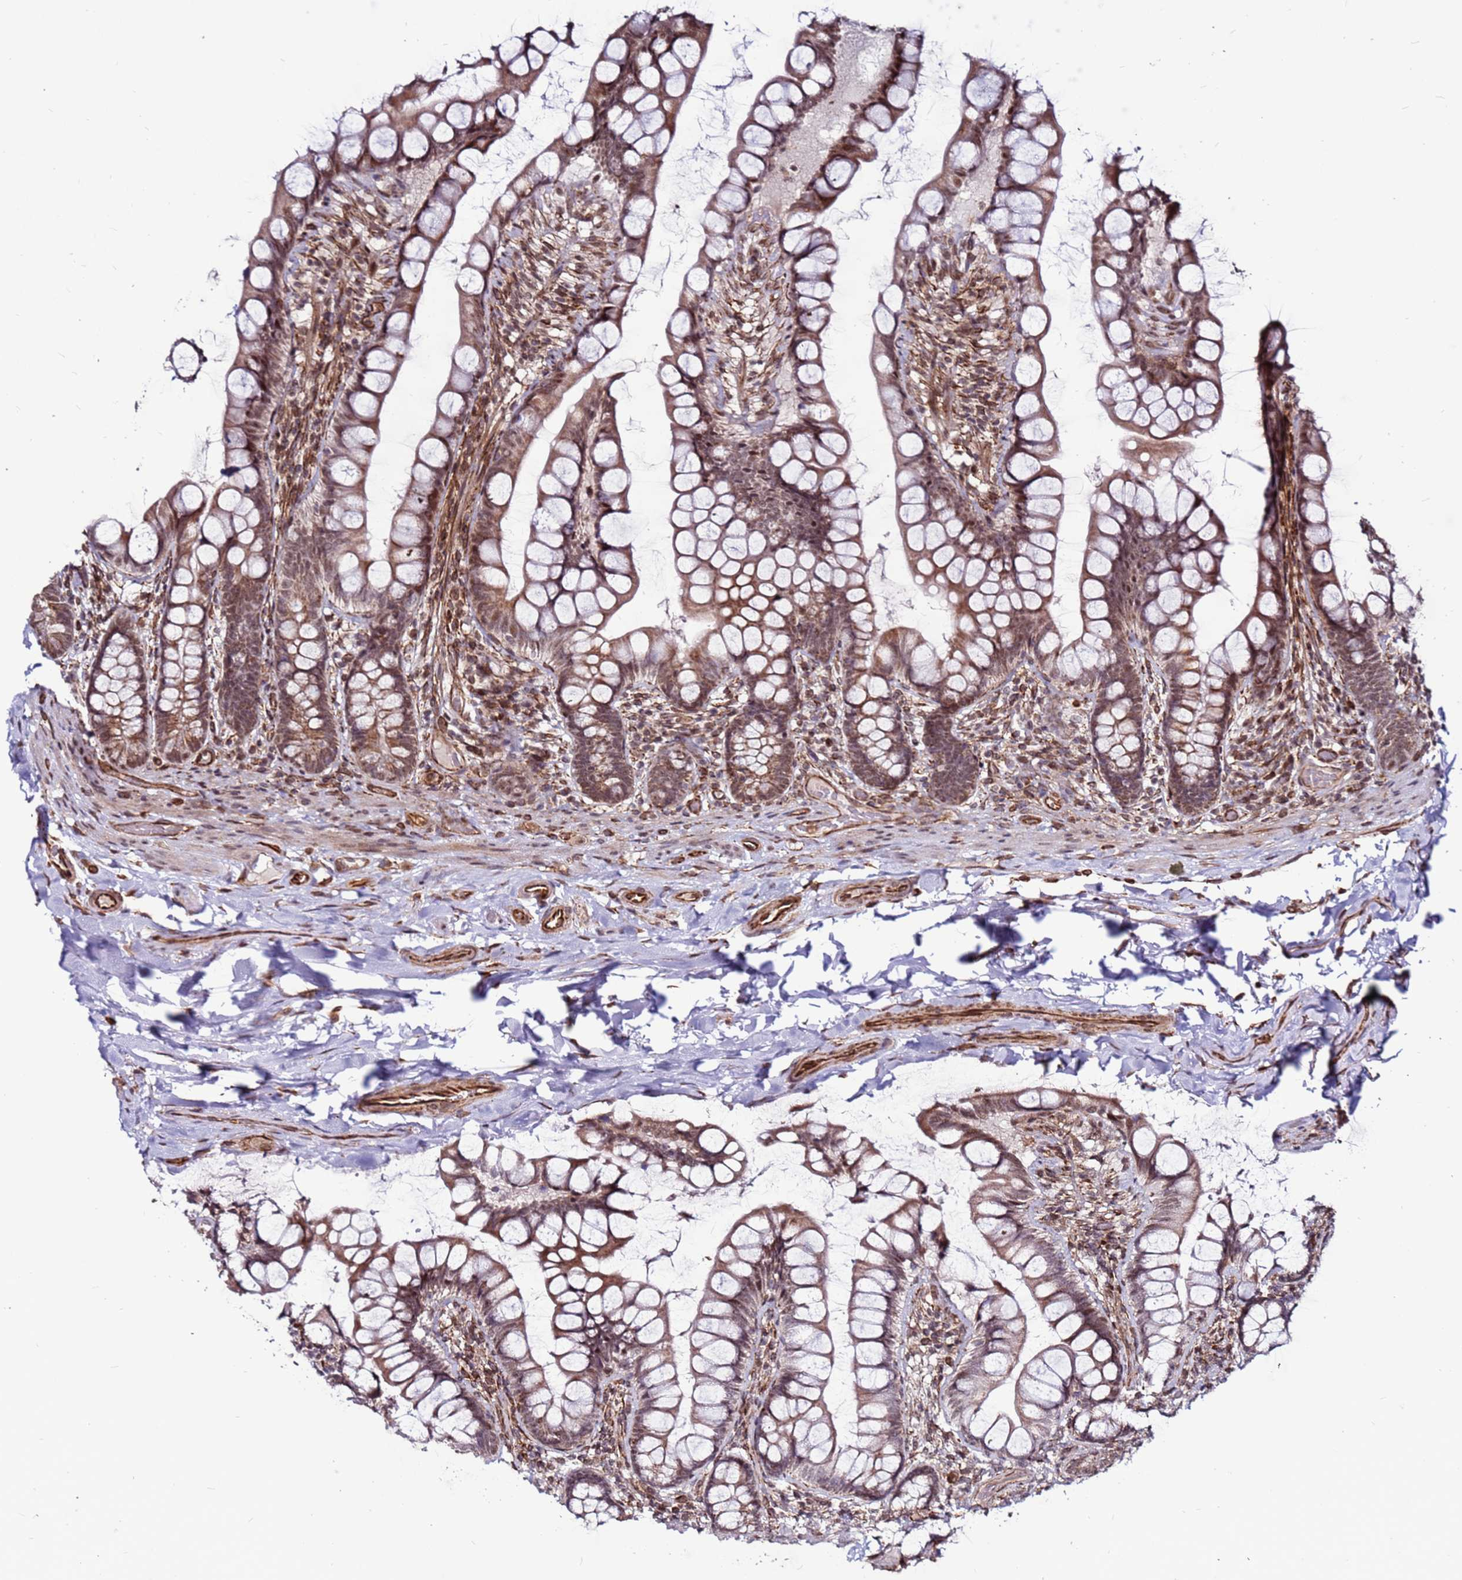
{"staining": {"intensity": "moderate", "quantity": ">75%", "location": "cytoplasmic/membranous,nuclear"}, "tissue": "small intestine", "cell_type": "Glandular cells", "image_type": "normal", "snomed": [{"axis": "morphology", "description": "Normal tissue, NOS"}, {"axis": "topography", "description": "Small intestine"}], "caption": "An image showing moderate cytoplasmic/membranous,nuclear expression in about >75% of glandular cells in benign small intestine, as visualized by brown immunohistochemical staining.", "gene": "CLK3", "patient": {"sex": "male", "age": 70}}